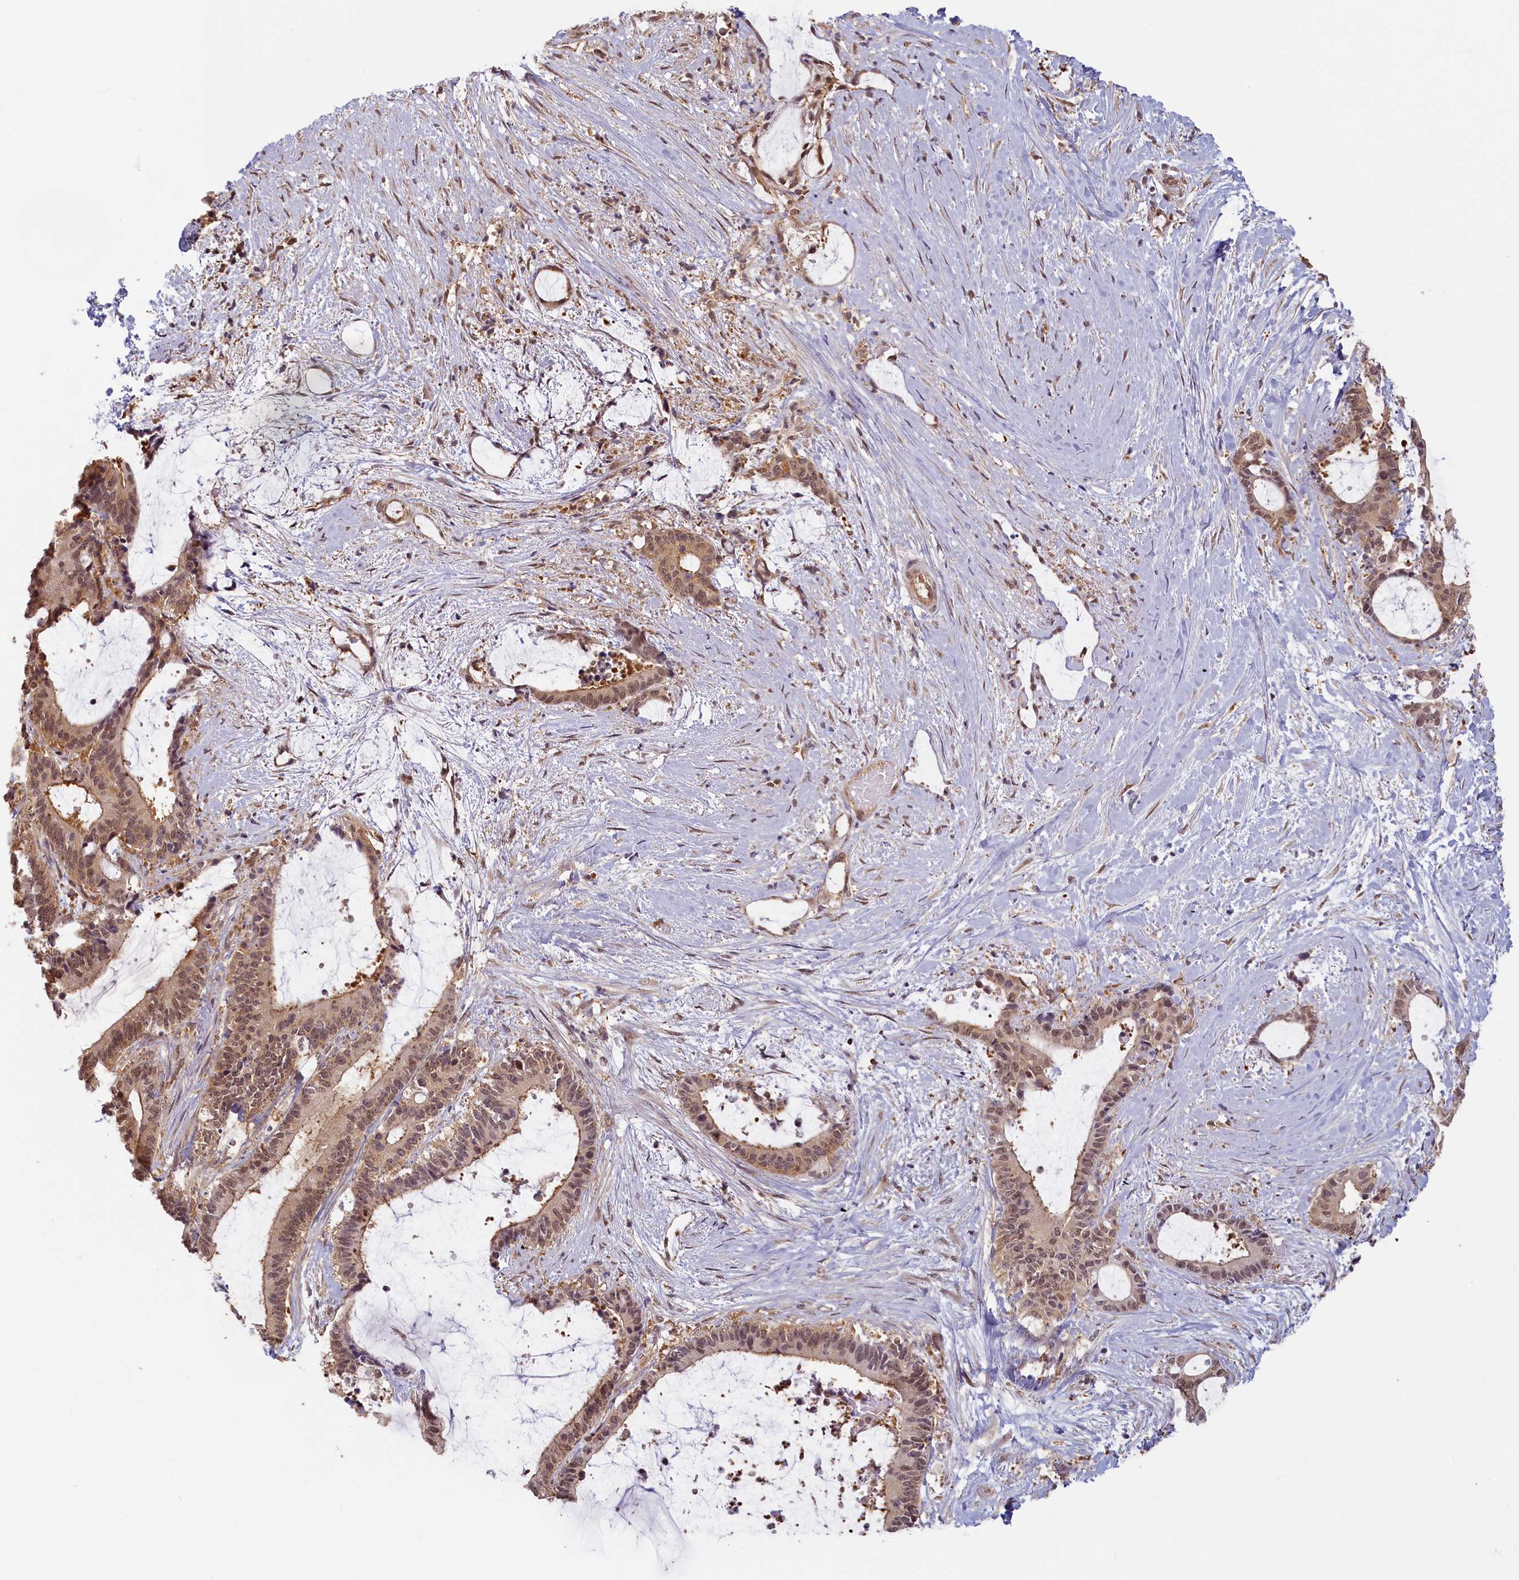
{"staining": {"intensity": "moderate", "quantity": ">75%", "location": "nuclear"}, "tissue": "liver cancer", "cell_type": "Tumor cells", "image_type": "cancer", "snomed": [{"axis": "morphology", "description": "Normal tissue, NOS"}, {"axis": "morphology", "description": "Cholangiocarcinoma"}, {"axis": "topography", "description": "Liver"}, {"axis": "topography", "description": "Peripheral nerve tissue"}], "caption": "About >75% of tumor cells in liver cholangiocarcinoma exhibit moderate nuclear protein expression as visualized by brown immunohistochemical staining.", "gene": "C19orf44", "patient": {"sex": "female", "age": 73}}